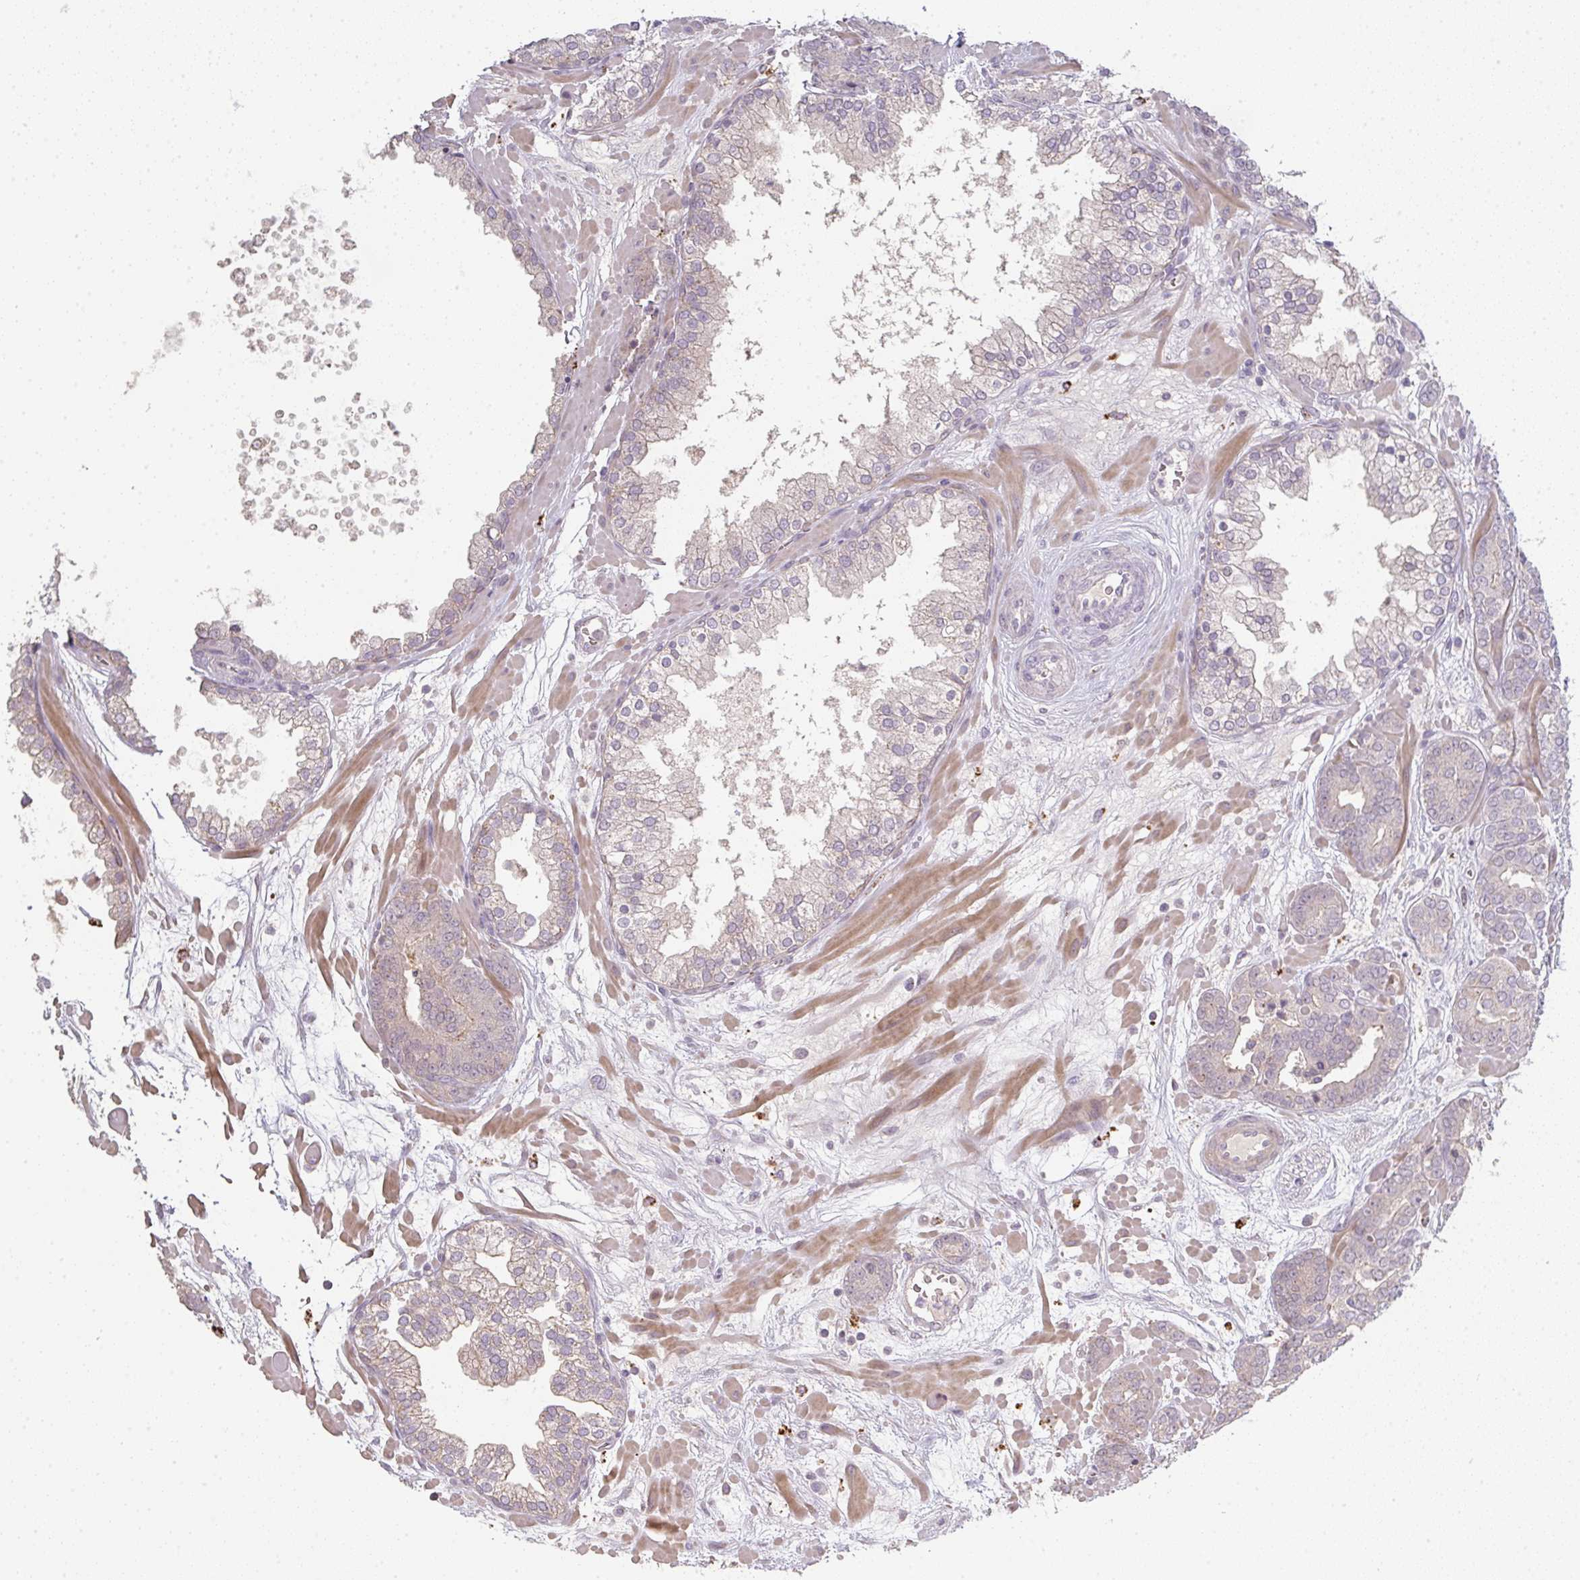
{"staining": {"intensity": "weak", "quantity": "<25%", "location": "cytoplasmic/membranous"}, "tissue": "prostate cancer", "cell_type": "Tumor cells", "image_type": "cancer", "snomed": [{"axis": "morphology", "description": "Adenocarcinoma, High grade"}, {"axis": "topography", "description": "Prostate"}], "caption": "An image of prostate cancer stained for a protein demonstrates no brown staining in tumor cells. (DAB IHC with hematoxylin counter stain).", "gene": "TMEM237", "patient": {"sex": "male", "age": 66}}